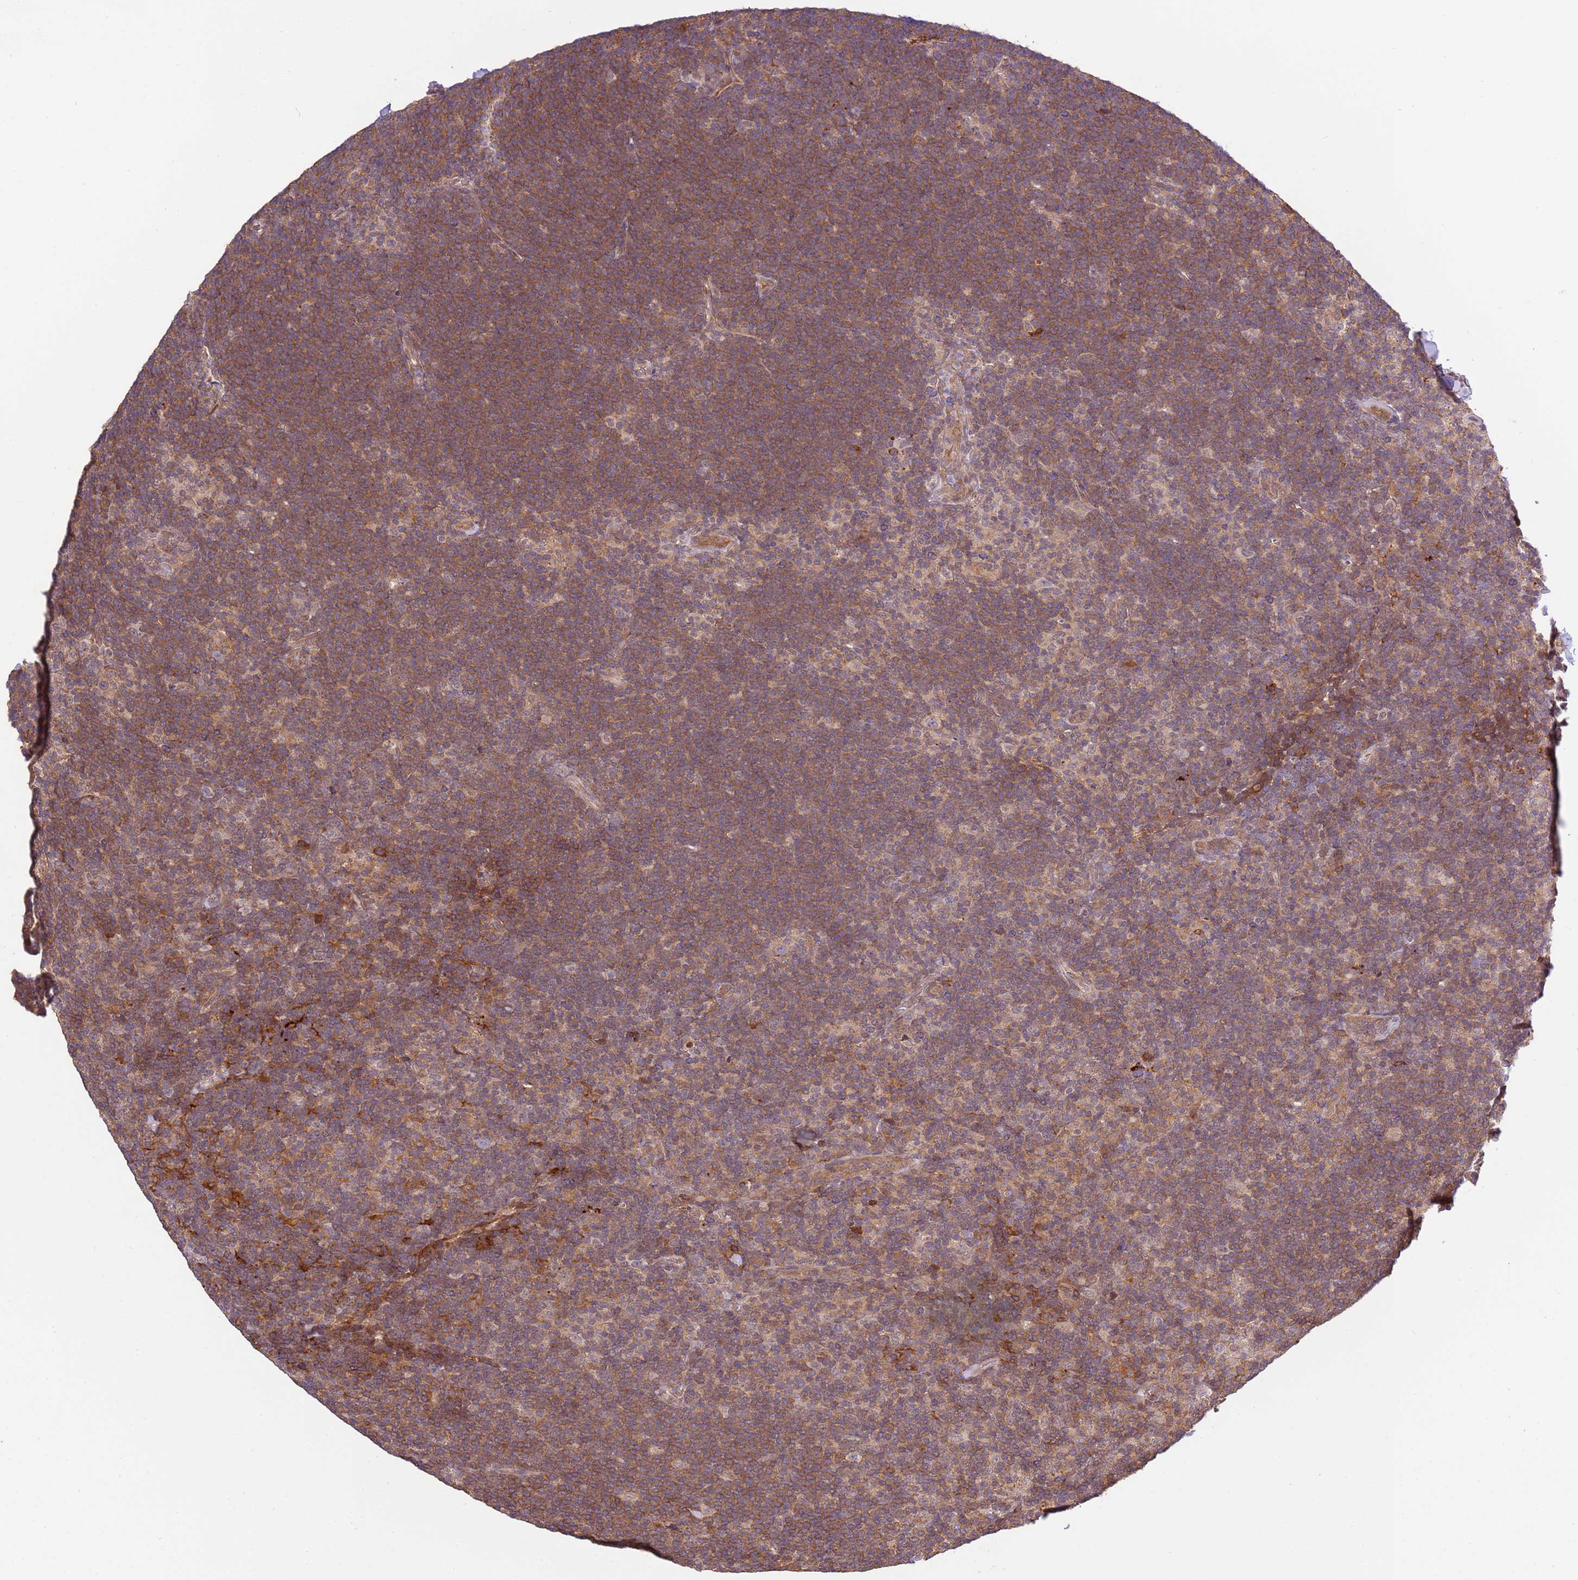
{"staining": {"intensity": "moderate", "quantity": "<25%", "location": "cytoplasmic/membranous"}, "tissue": "lymphoma", "cell_type": "Tumor cells", "image_type": "cancer", "snomed": [{"axis": "morphology", "description": "Hodgkin's disease, NOS"}, {"axis": "topography", "description": "Lymph node"}], "caption": "This histopathology image reveals immunohistochemistry staining of Hodgkin's disease, with low moderate cytoplasmic/membranous staining in approximately <25% of tumor cells.", "gene": "ZNF624", "patient": {"sex": "female", "age": 57}}